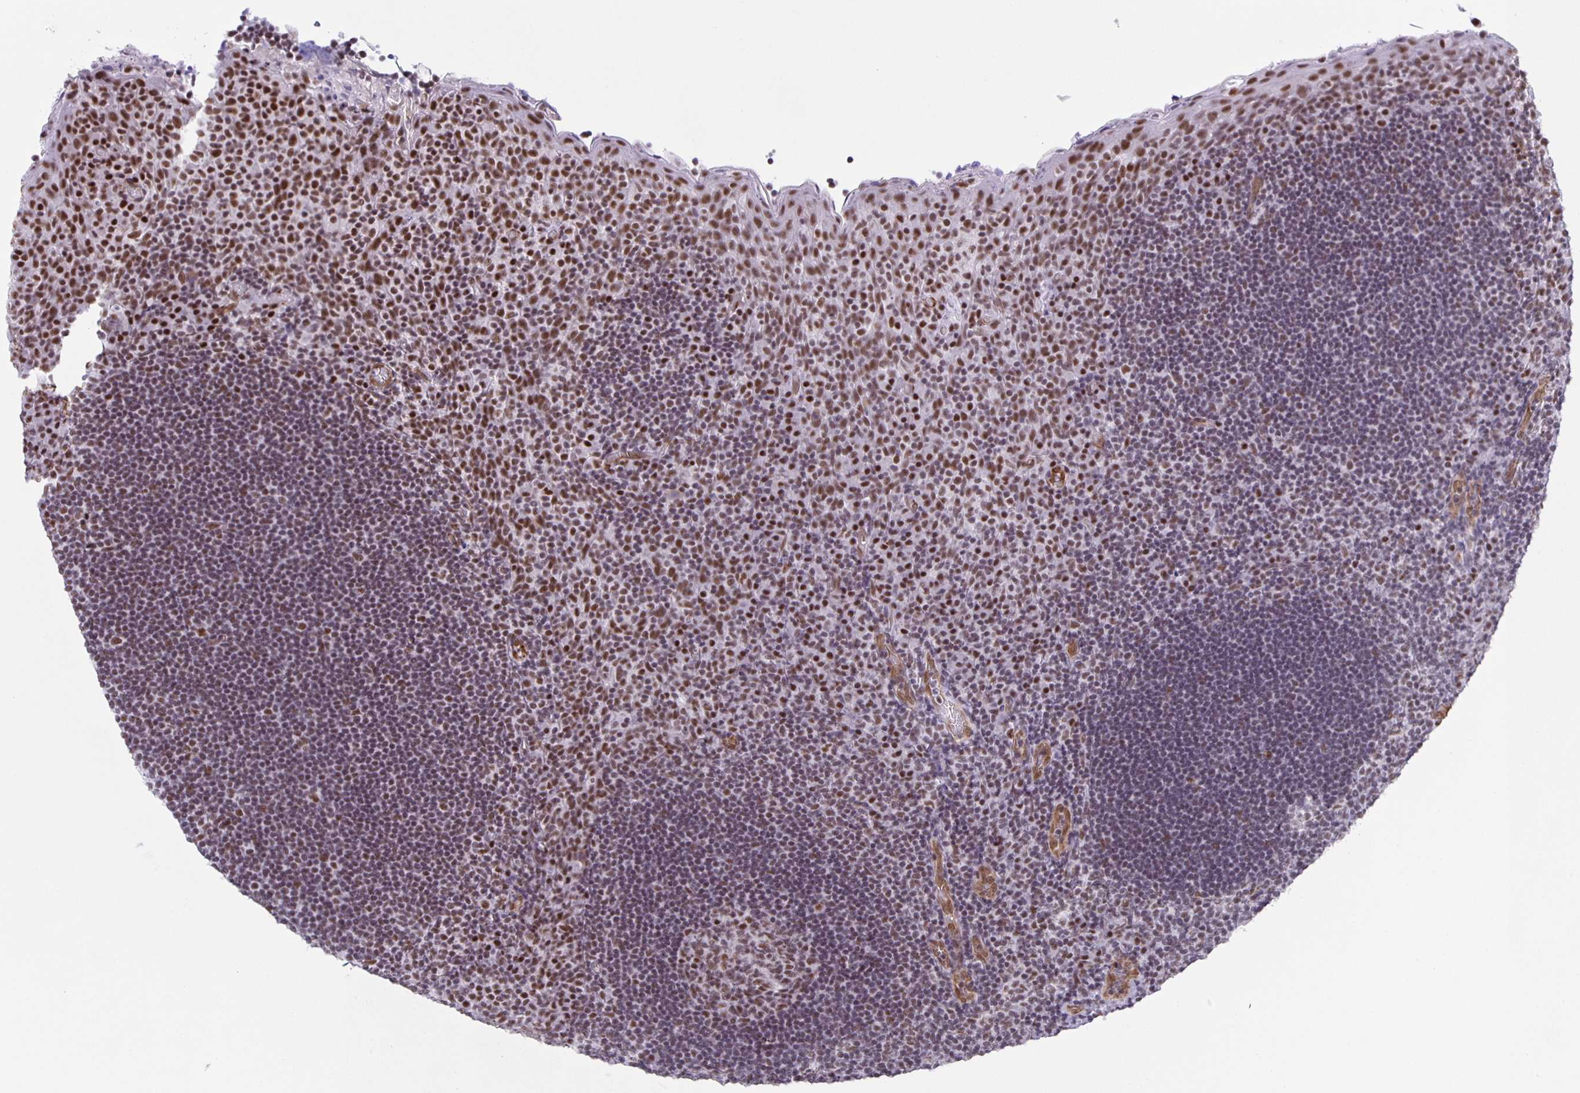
{"staining": {"intensity": "moderate", "quantity": ">75%", "location": "nuclear"}, "tissue": "tonsil", "cell_type": "Germinal center cells", "image_type": "normal", "snomed": [{"axis": "morphology", "description": "Normal tissue, NOS"}, {"axis": "topography", "description": "Tonsil"}], "caption": "Protein staining by IHC displays moderate nuclear expression in about >75% of germinal center cells in normal tonsil.", "gene": "ZRANB2", "patient": {"sex": "male", "age": 17}}